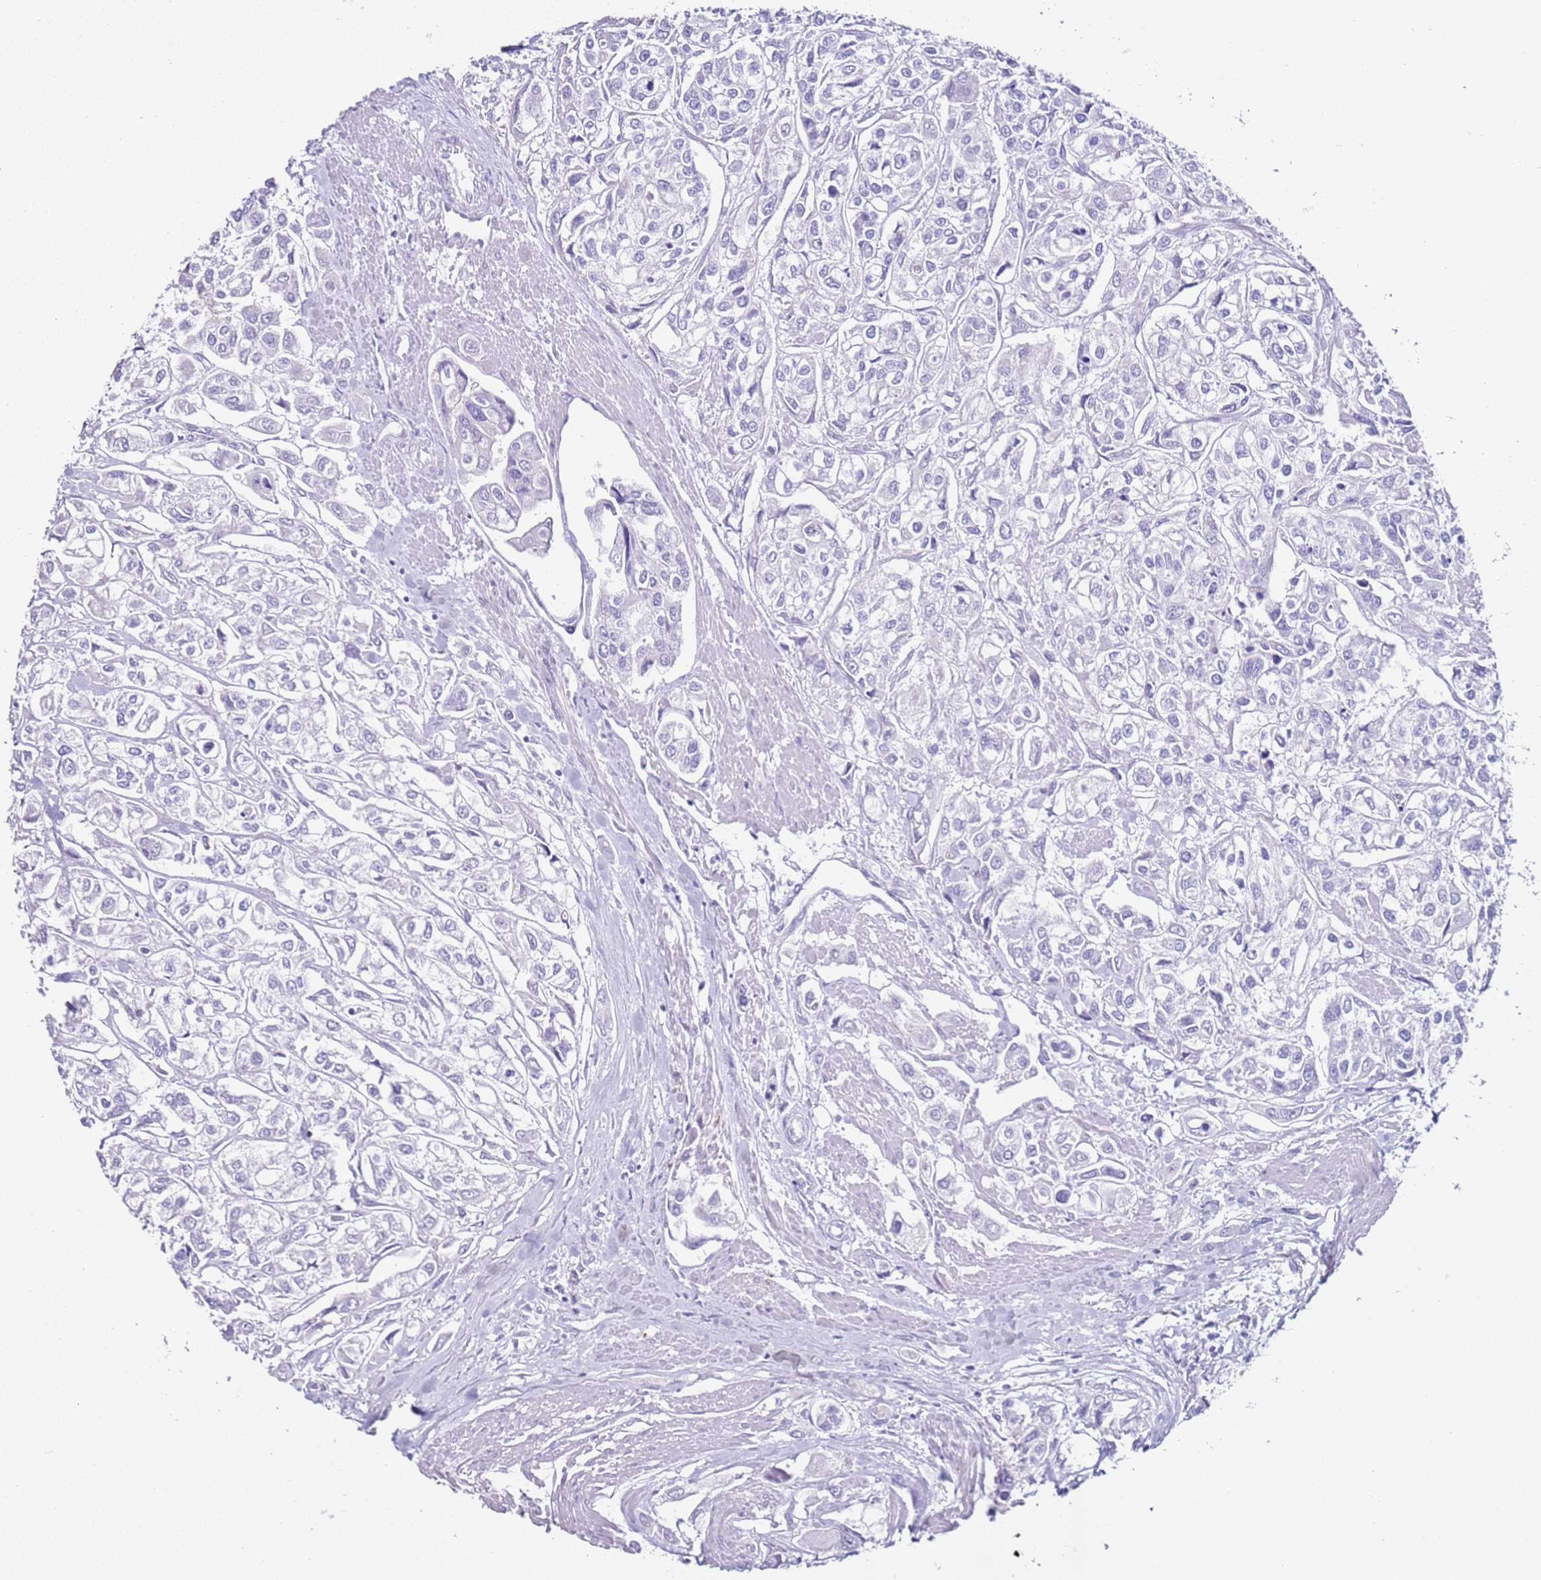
{"staining": {"intensity": "negative", "quantity": "none", "location": "none"}, "tissue": "urothelial cancer", "cell_type": "Tumor cells", "image_type": "cancer", "snomed": [{"axis": "morphology", "description": "Urothelial carcinoma, High grade"}, {"axis": "topography", "description": "Urinary bladder"}], "caption": "Urothelial cancer was stained to show a protein in brown. There is no significant positivity in tumor cells.", "gene": "PTBP2", "patient": {"sex": "male", "age": 67}}